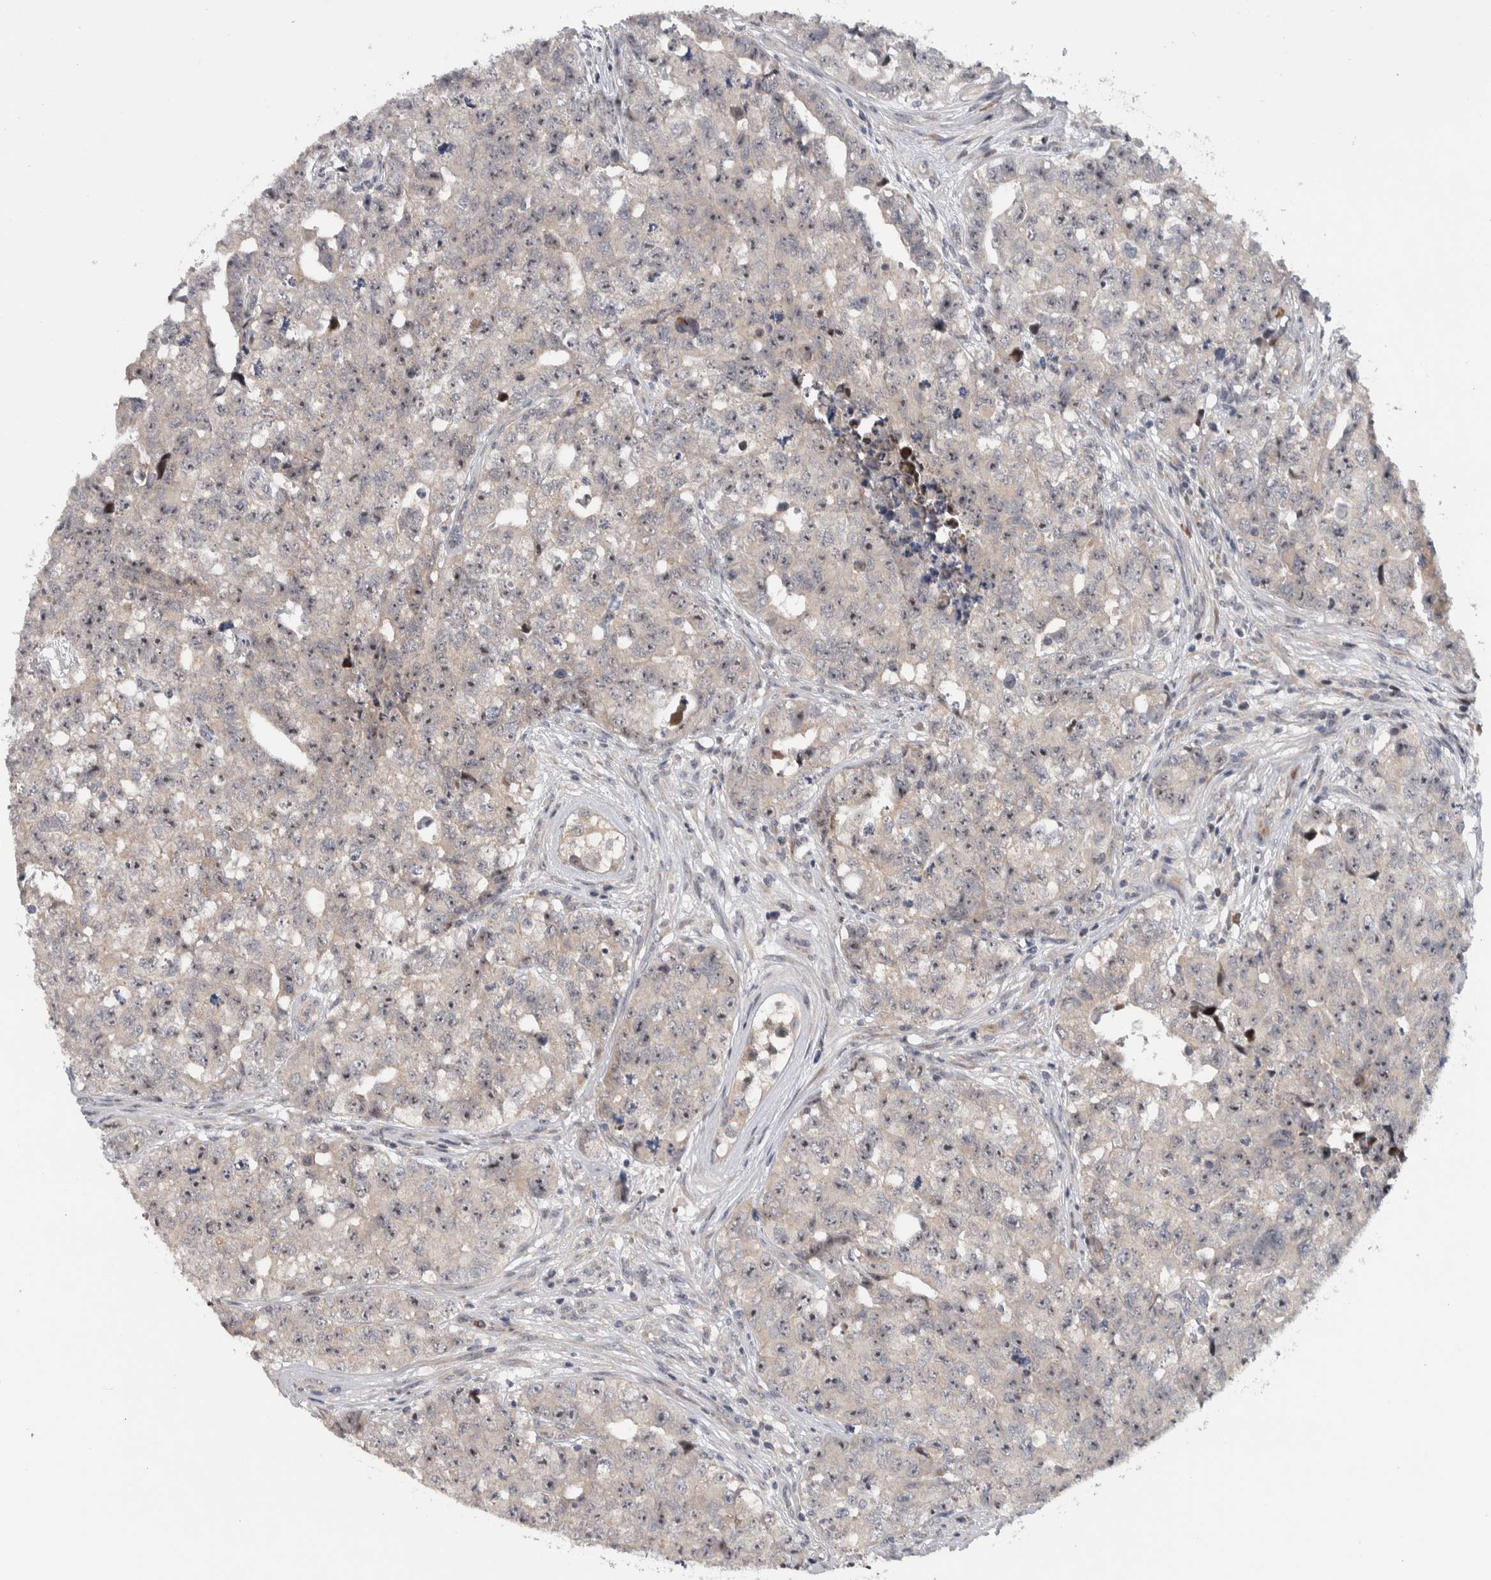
{"staining": {"intensity": "moderate", "quantity": "25%-75%", "location": "nuclear"}, "tissue": "testis cancer", "cell_type": "Tumor cells", "image_type": "cancer", "snomed": [{"axis": "morphology", "description": "Carcinoma, Embryonal, NOS"}, {"axis": "topography", "description": "Testis"}], "caption": "Brown immunohistochemical staining in human testis cancer (embryonal carcinoma) demonstrates moderate nuclear expression in about 25%-75% of tumor cells.", "gene": "PRRG4", "patient": {"sex": "male", "age": 28}}